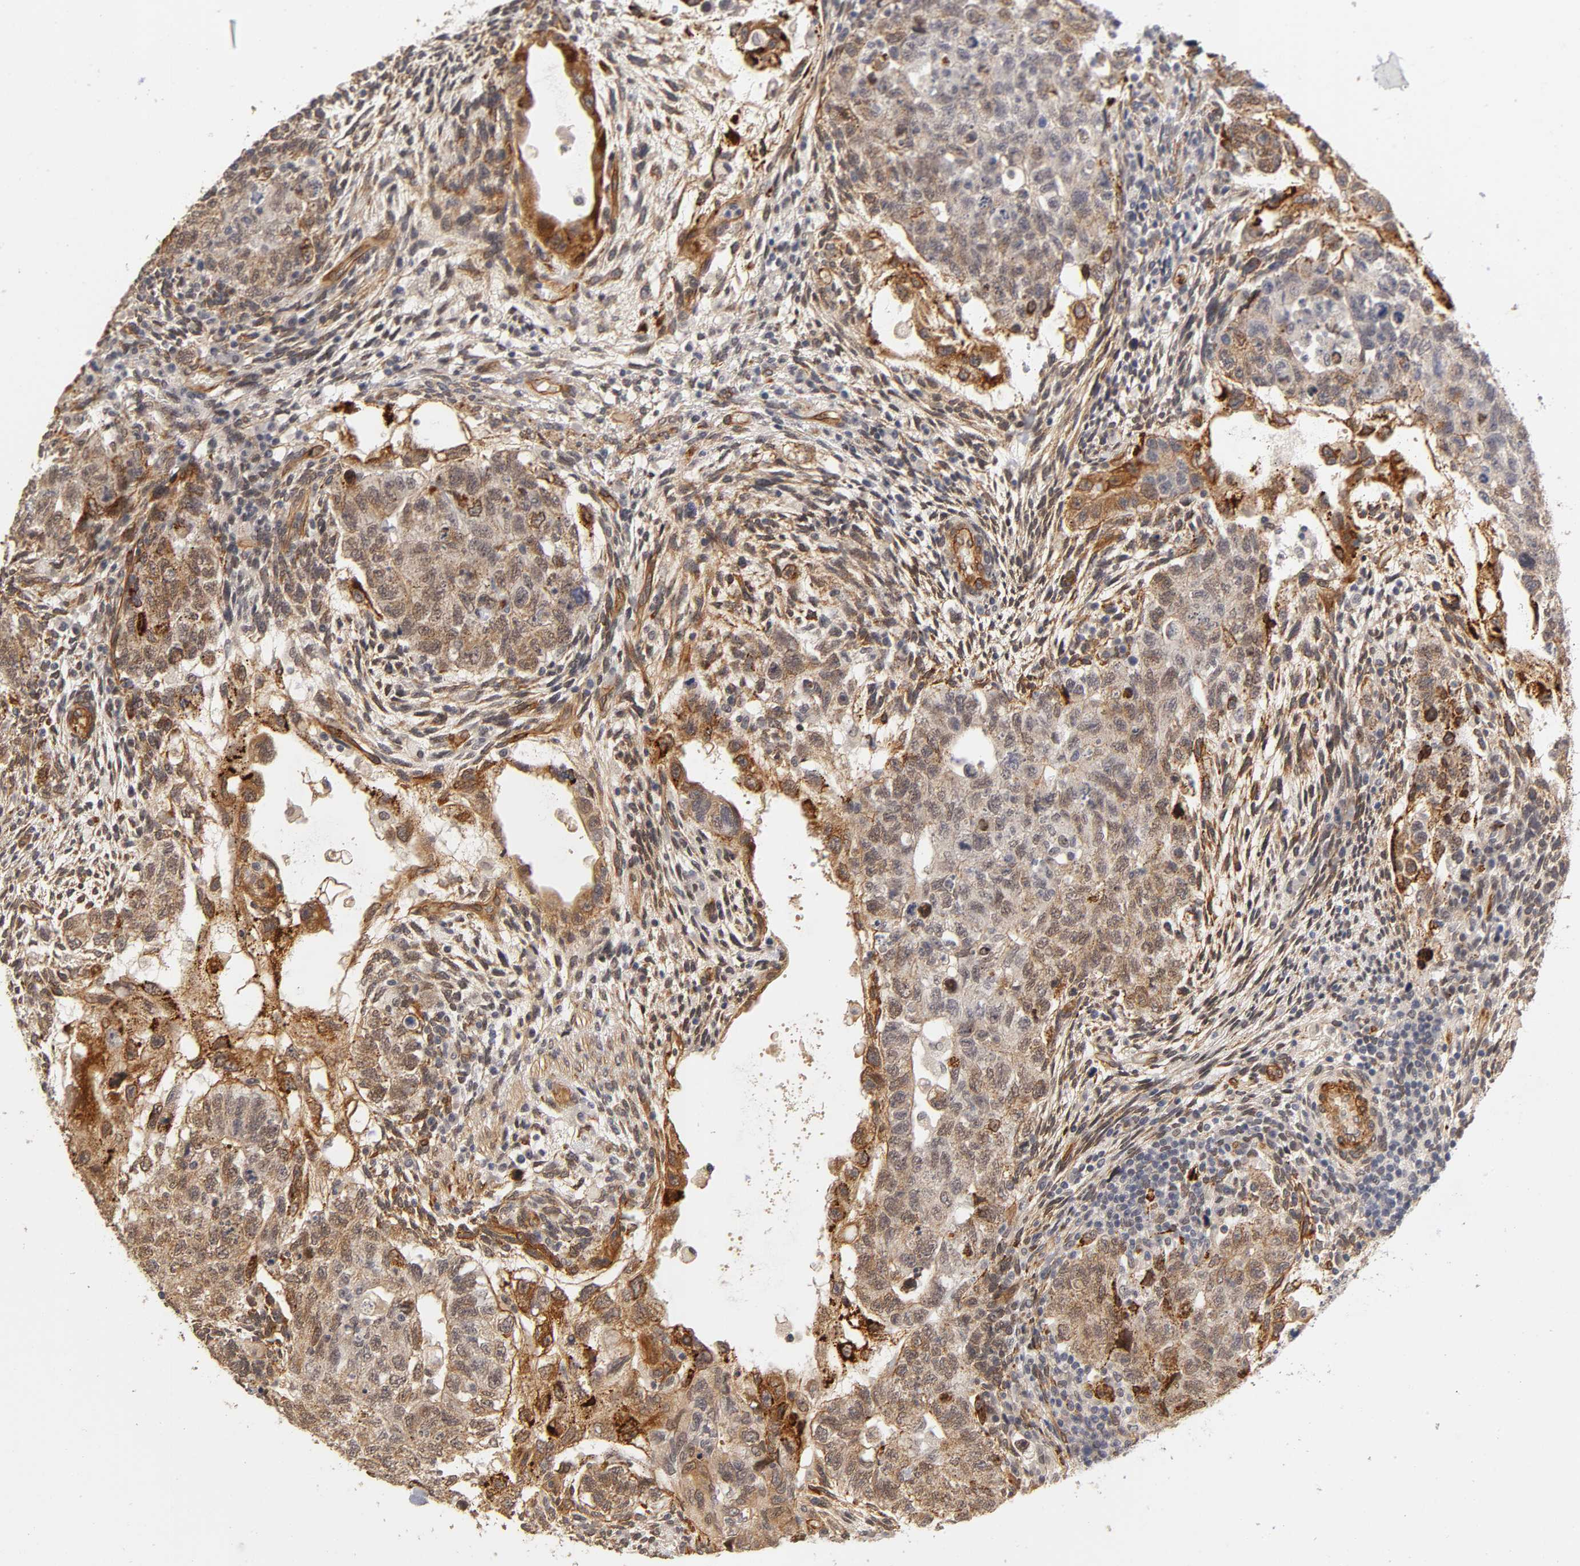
{"staining": {"intensity": "moderate", "quantity": ">75%", "location": "cytoplasmic/membranous"}, "tissue": "testis cancer", "cell_type": "Tumor cells", "image_type": "cancer", "snomed": [{"axis": "morphology", "description": "Normal tissue, NOS"}, {"axis": "morphology", "description": "Carcinoma, Embryonal, NOS"}, {"axis": "topography", "description": "Testis"}], "caption": "Tumor cells demonstrate moderate cytoplasmic/membranous expression in approximately >75% of cells in embryonal carcinoma (testis). (DAB (3,3'-diaminobenzidine) = brown stain, brightfield microscopy at high magnification).", "gene": "LAMB1", "patient": {"sex": "male", "age": 36}}